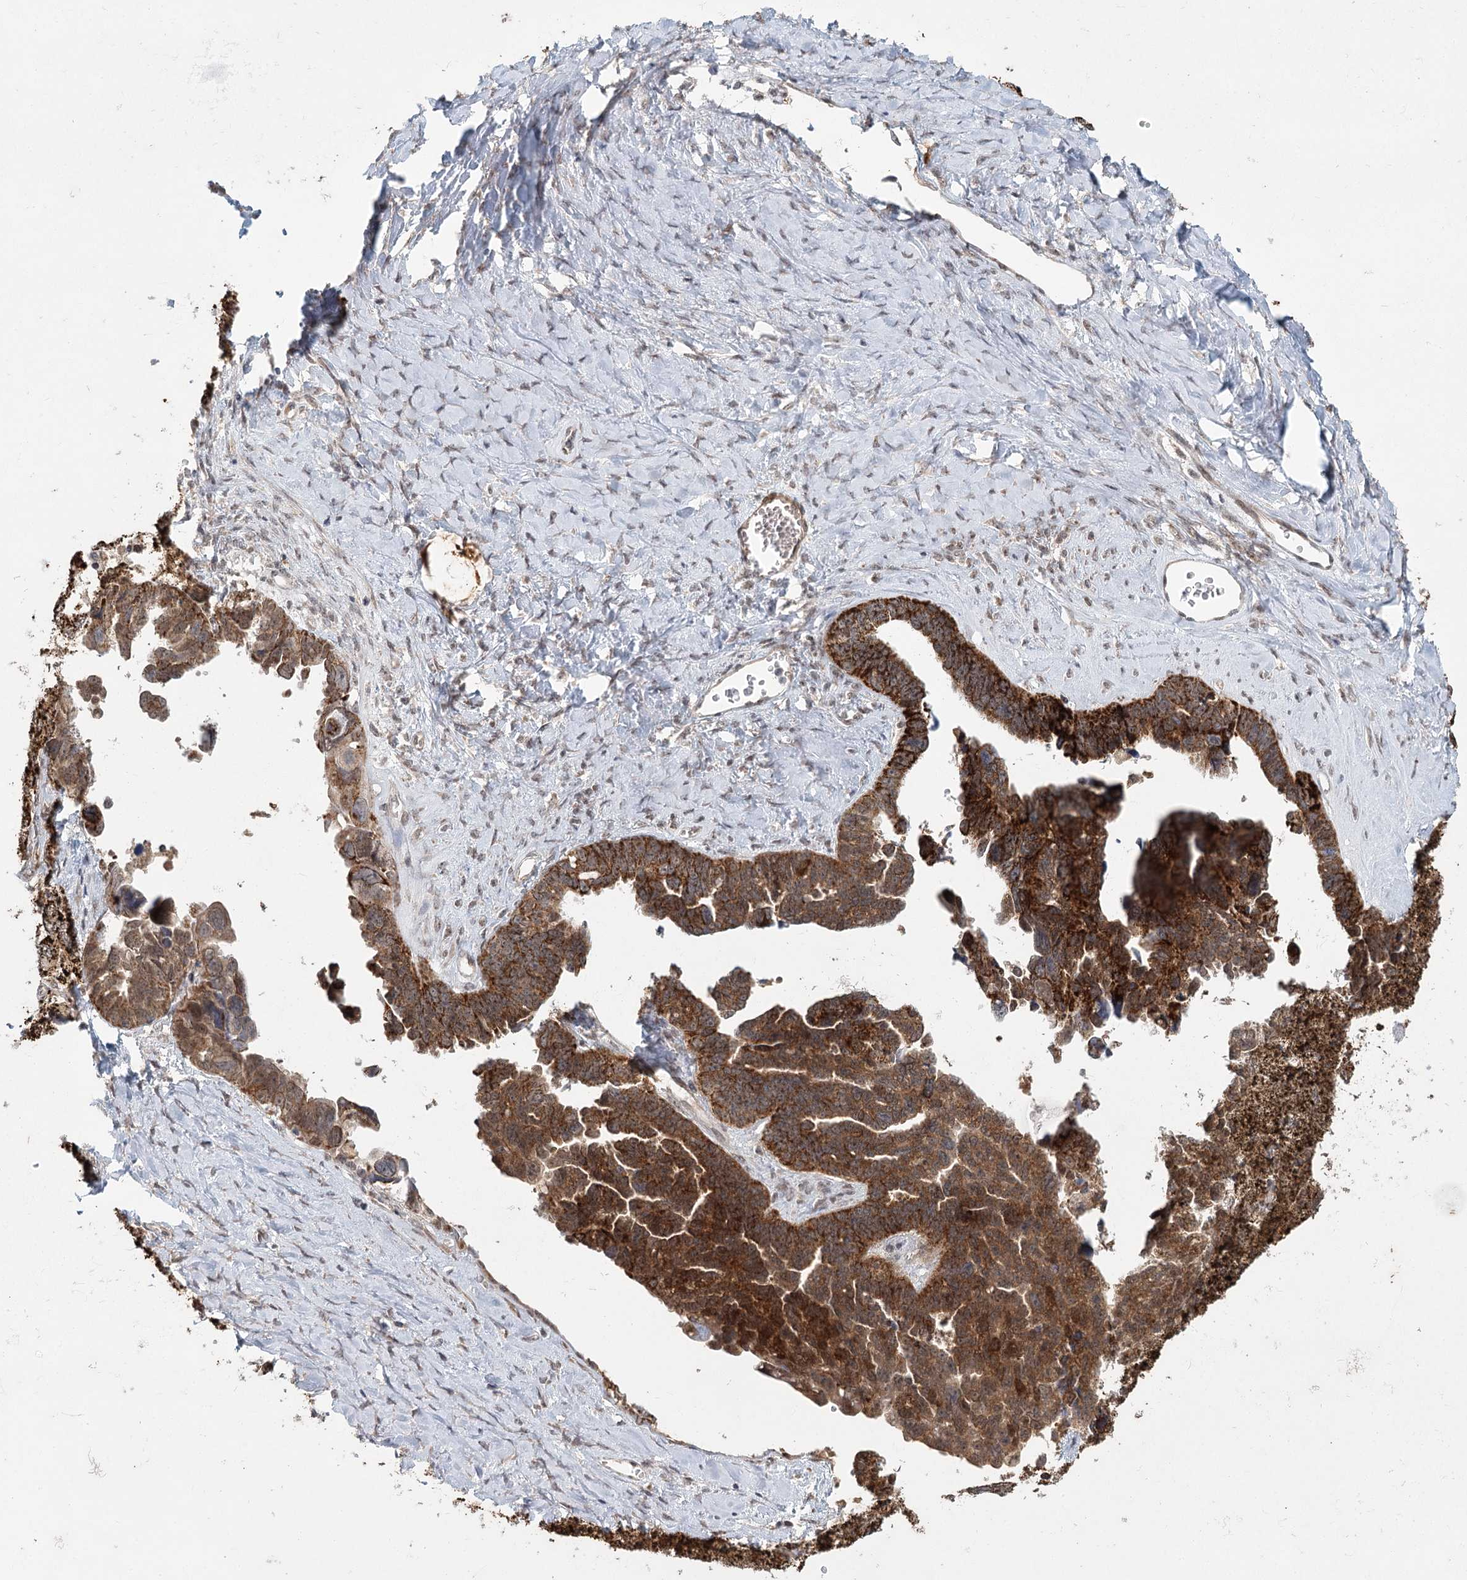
{"staining": {"intensity": "strong", "quantity": ">75%", "location": "cytoplasmic/membranous"}, "tissue": "ovarian cancer", "cell_type": "Tumor cells", "image_type": "cancer", "snomed": [{"axis": "morphology", "description": "Cystadenocarcinoma, serous, NOS"}, {"axis": "topography", "description": "Ovary"}], "caption": "Protein expression analysis of human ovarian cancer (serous cystadenocarcinoma) reveals strong cytoplasmic/membranous staining in approximately >75% of tumor cells. (DAB = brown stain, brightfield microscopy at high magnification).", "gene": "ZCCHC24", "patient": {"sex": "female", "age": 79}}